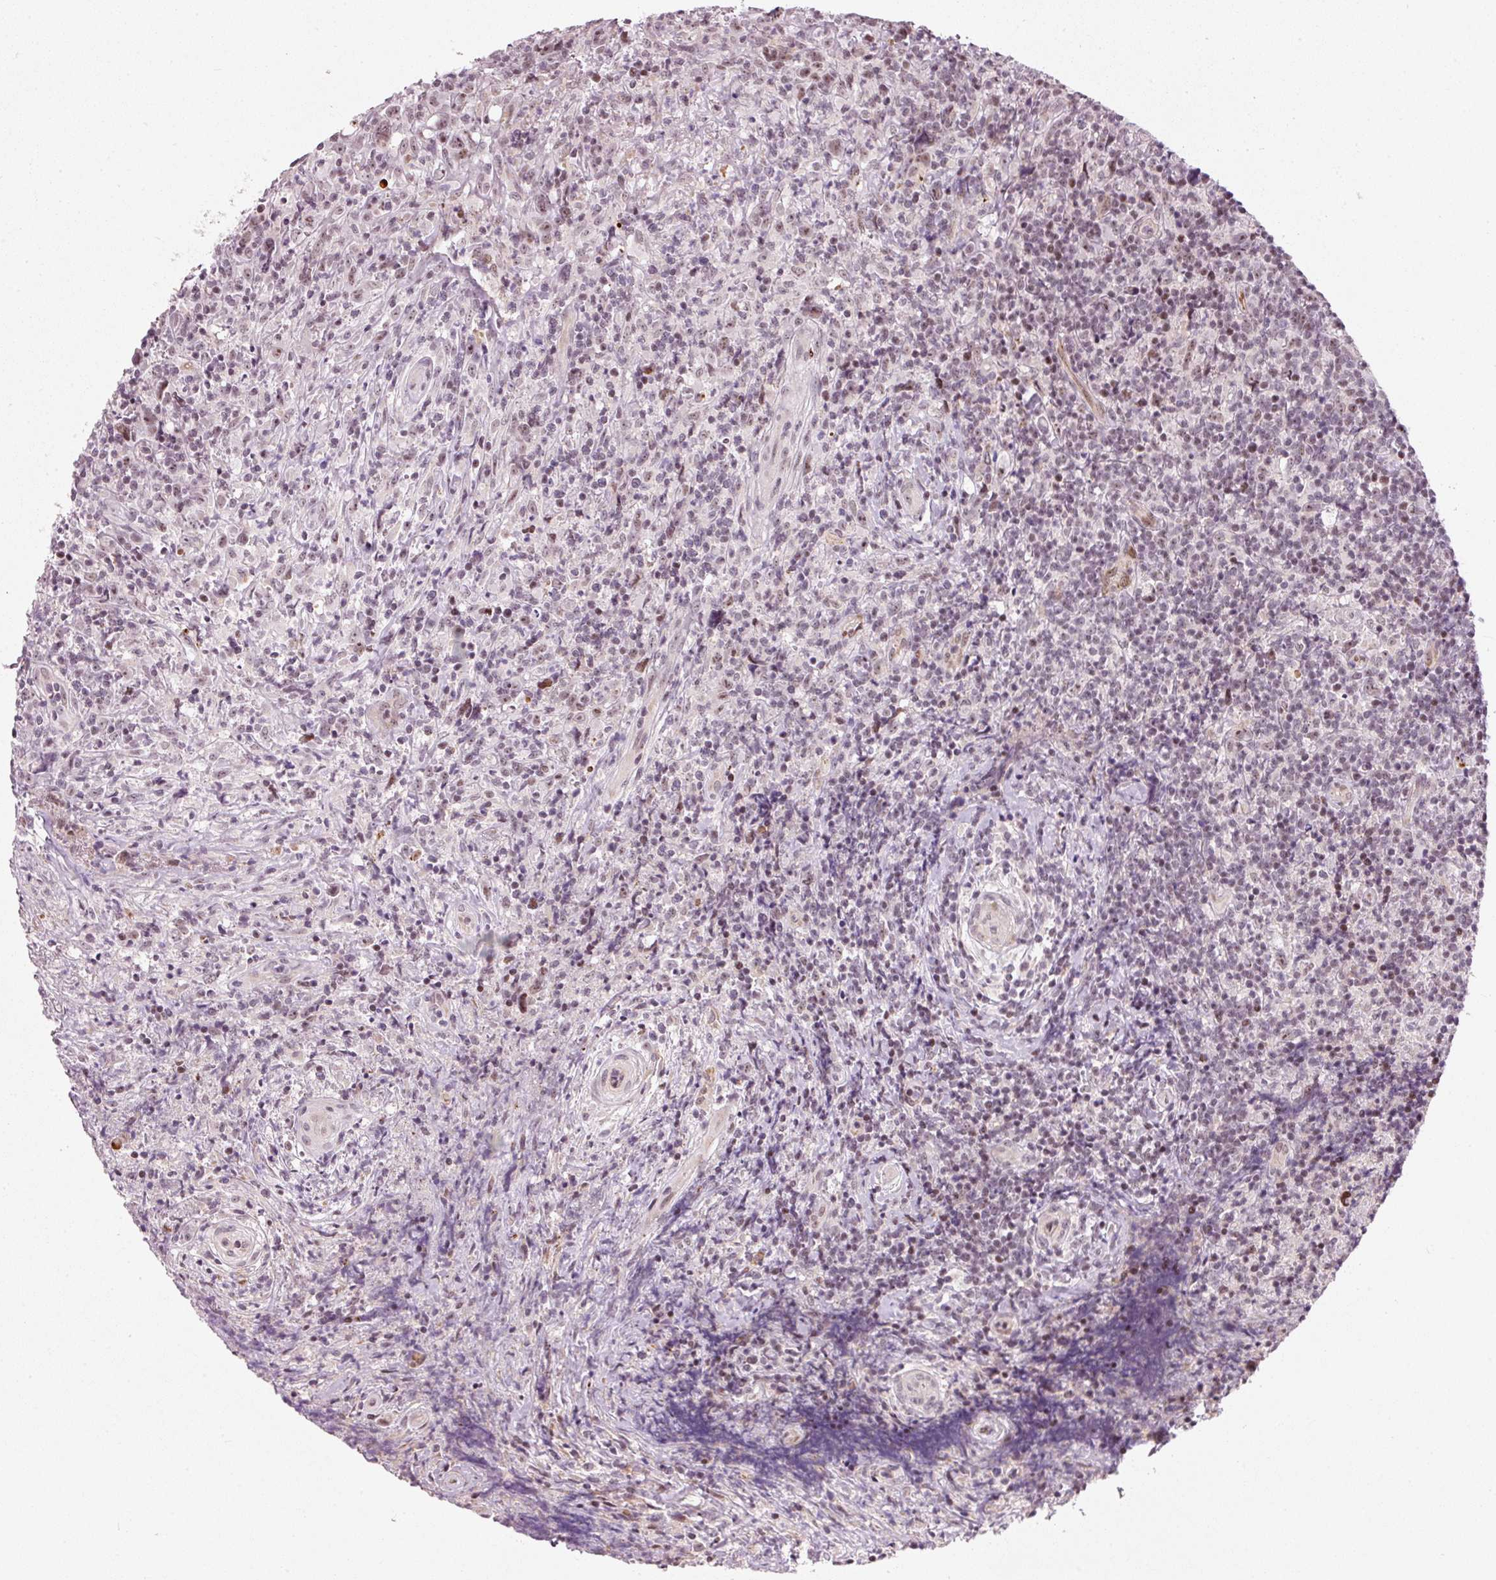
{"staining": {"intensity": "weak", "quantity": ">75%", "location": "nuclear"}, "tissue": "lymphoma", "cell_type": "Tumor cells", "image_type": "cancer", "snomed": [{"axis": "morphology", "description": "Hodgkin's disease, NOS"}, {"axis": "topography", "description": "Lymph node"}], "caption": "The photomicrograph displays staining of lymphoma, revealing weak nuclear protein expression (brown color) within tumor cells.", "gene": "MXRA8", "patient": {"sex": "female", "age": 18}}